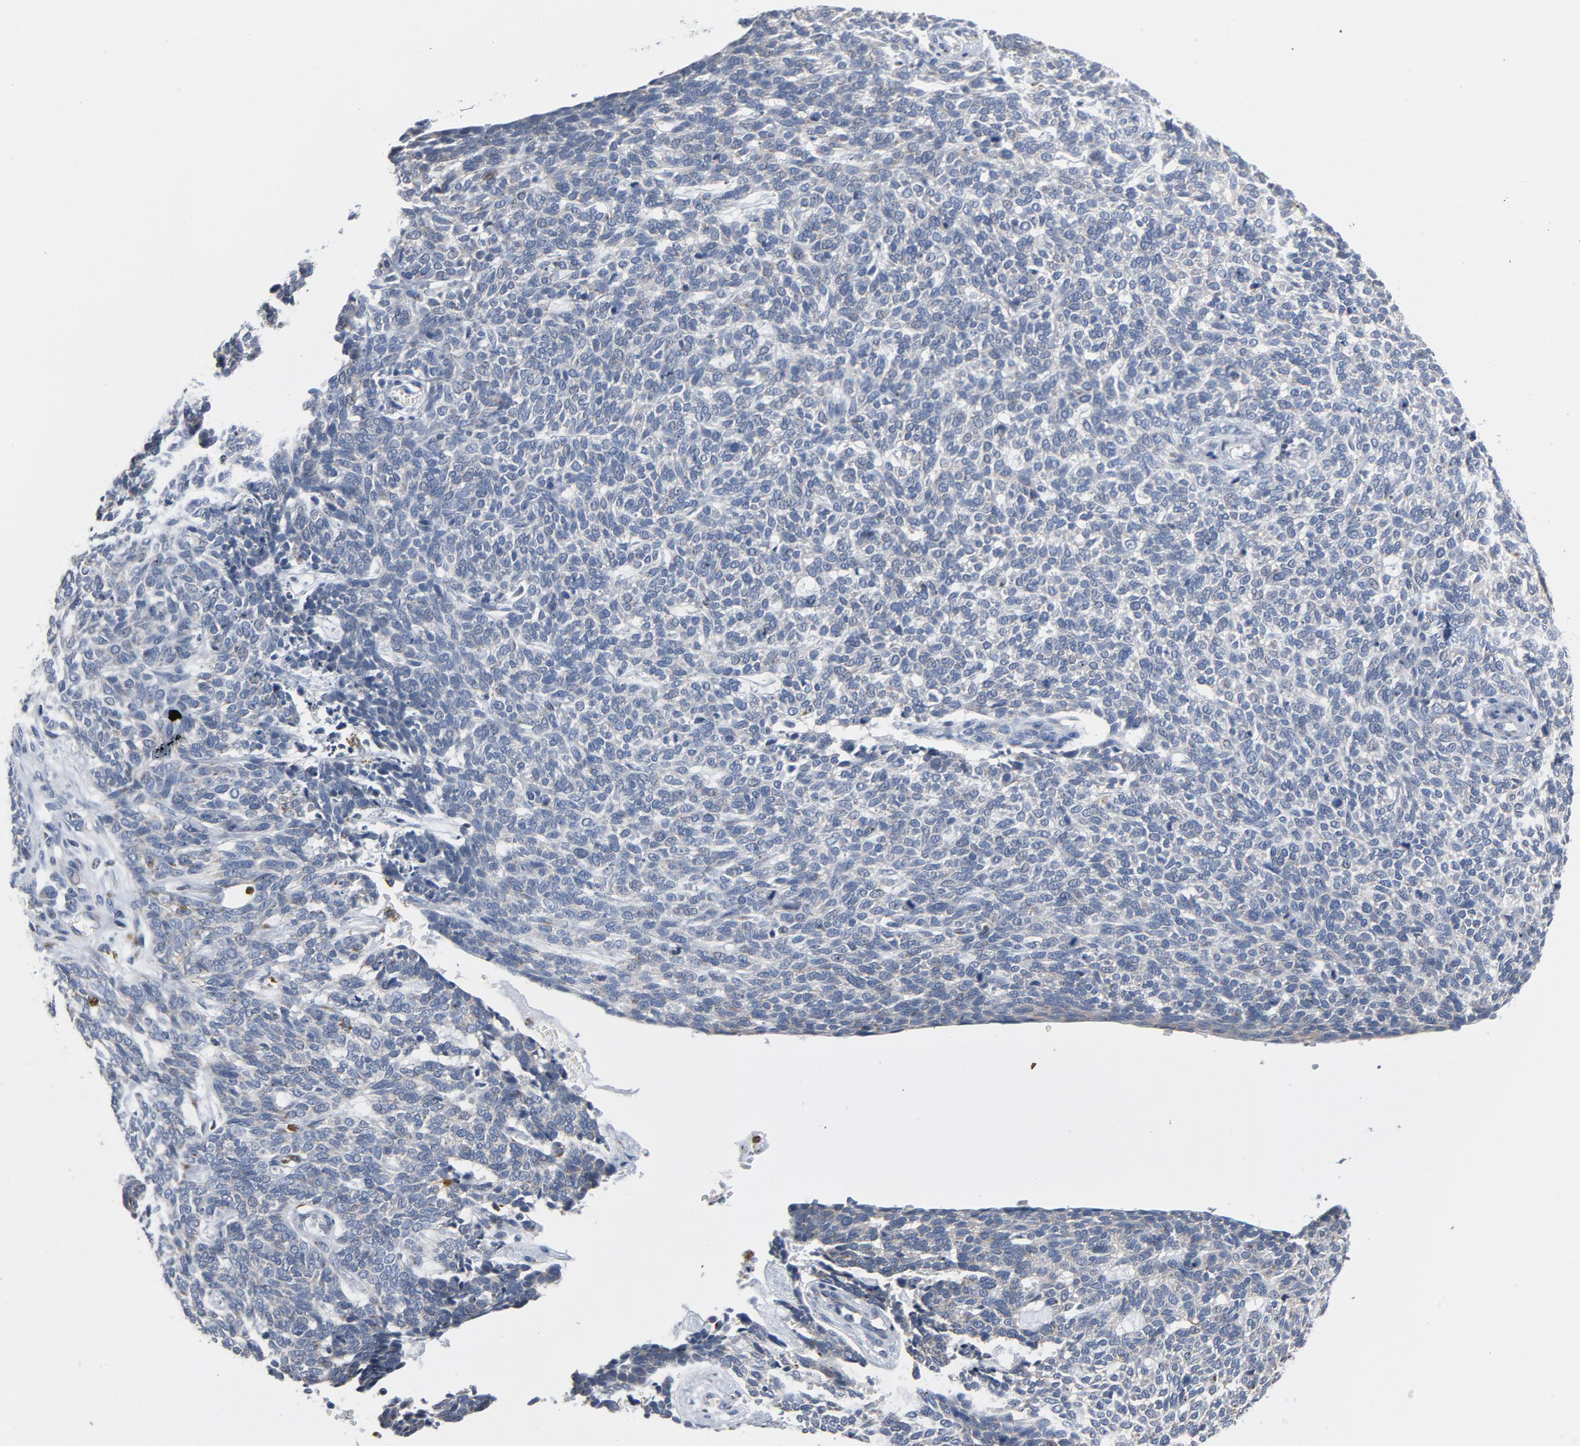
{"staining": {"intensity": "weak", "quantity": "<25%", "location": "cytoplasmic/membranous"}, "tissue": "skin cancer", "cell_type": "Tumor cells", "image_type": "cancer", "snomed": [{"axis": "morphology", "description": "Normal tissue, NOS"}, {"axis": "morphology", "description": "Basal cell carcinoma"}, {"axis": "topography", "description": "Skin"}], "caption": "Histopathology image shows no protein staining in tumor cells of skin basal cell carcinoma tissue. (DAB IHC with hematoxylin counter stain).", "gene": "YIPF6", "patient": {"sex": "male", "age": 87}}